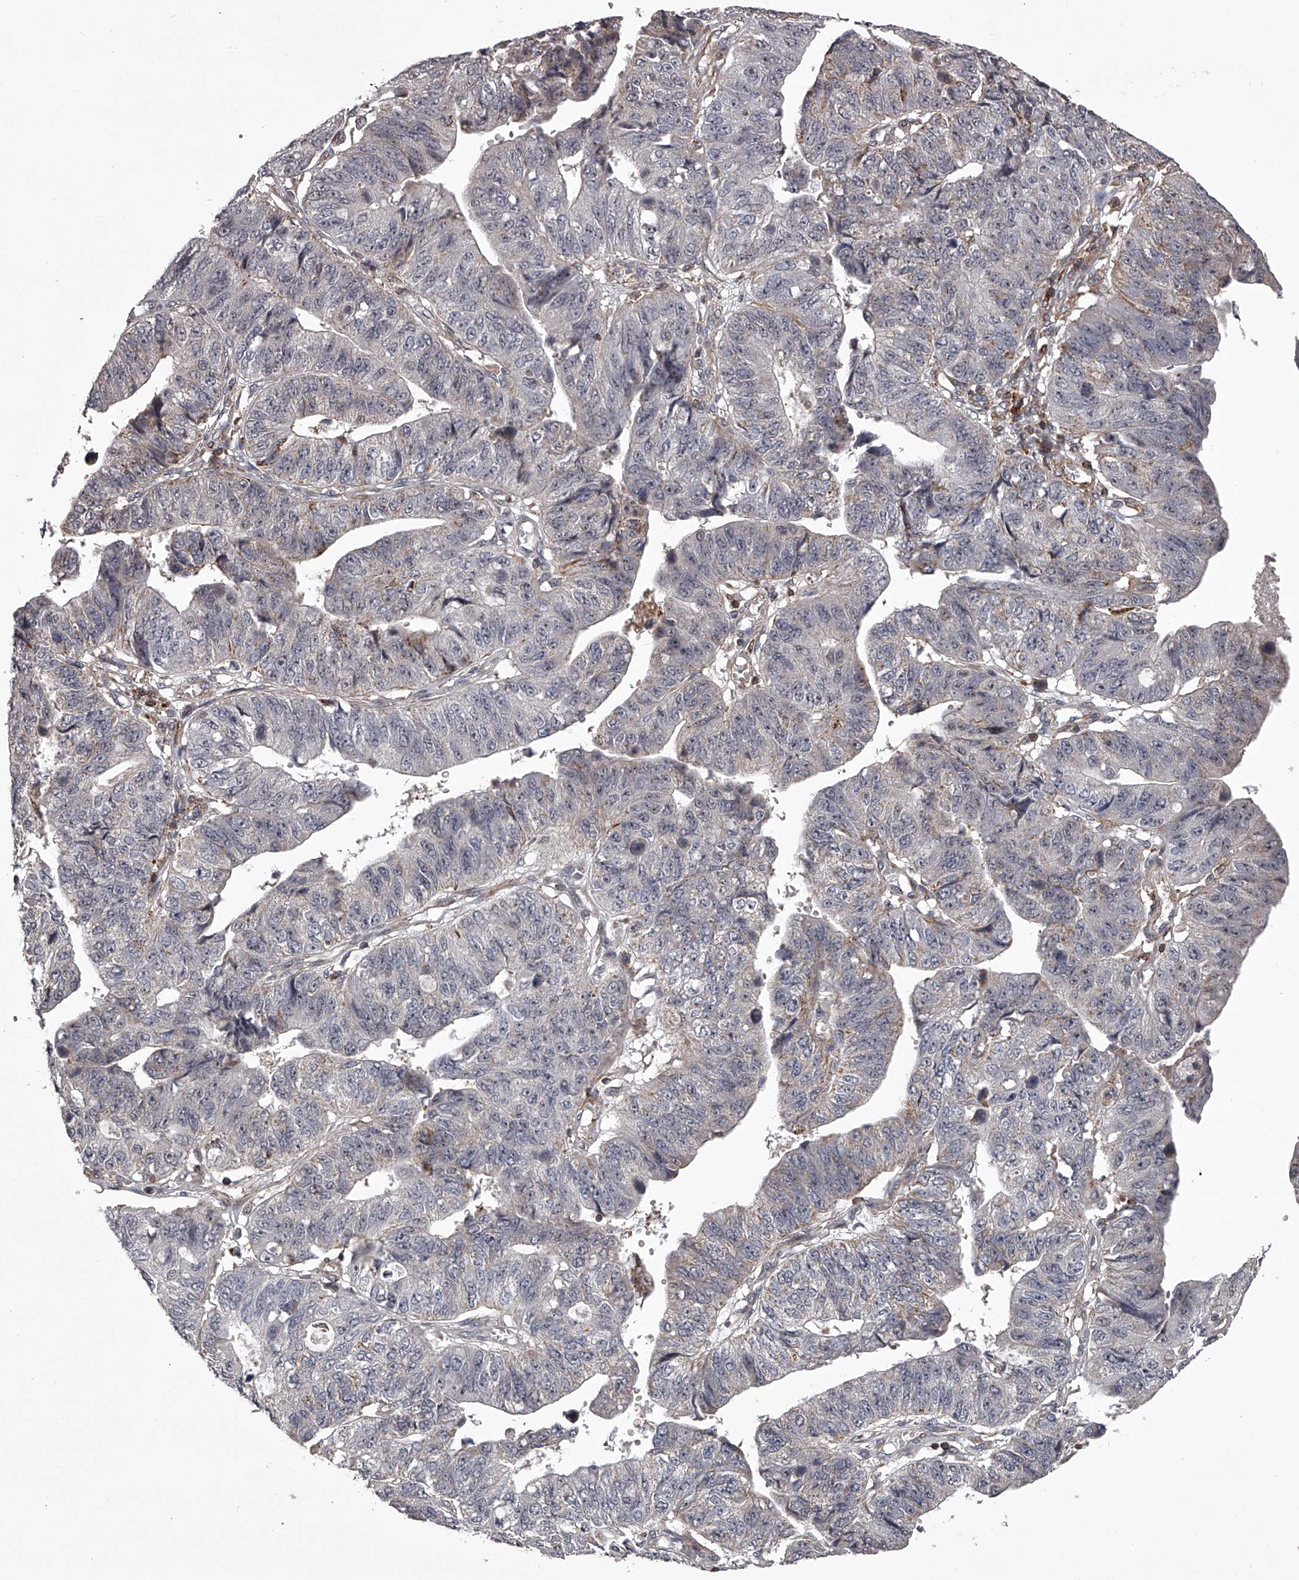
{"staining": {"intensity": "negative", "quantity": "none", "location": "none"}, "tissue": "stomach cancer", "cell_type": "Tumor cells", "image_type": "cancer", "snomed": [{"axis": "morphology", "description": "Adenocarcinoma, NOS"}, {"axis": "topography", "description": "Stomach"}], "caption": "Tumor cells show no significant expression in stomach cancer (adenocarcinoma).", "gene": "RRP36", "patient": {"sex": "male", "age": 59}}